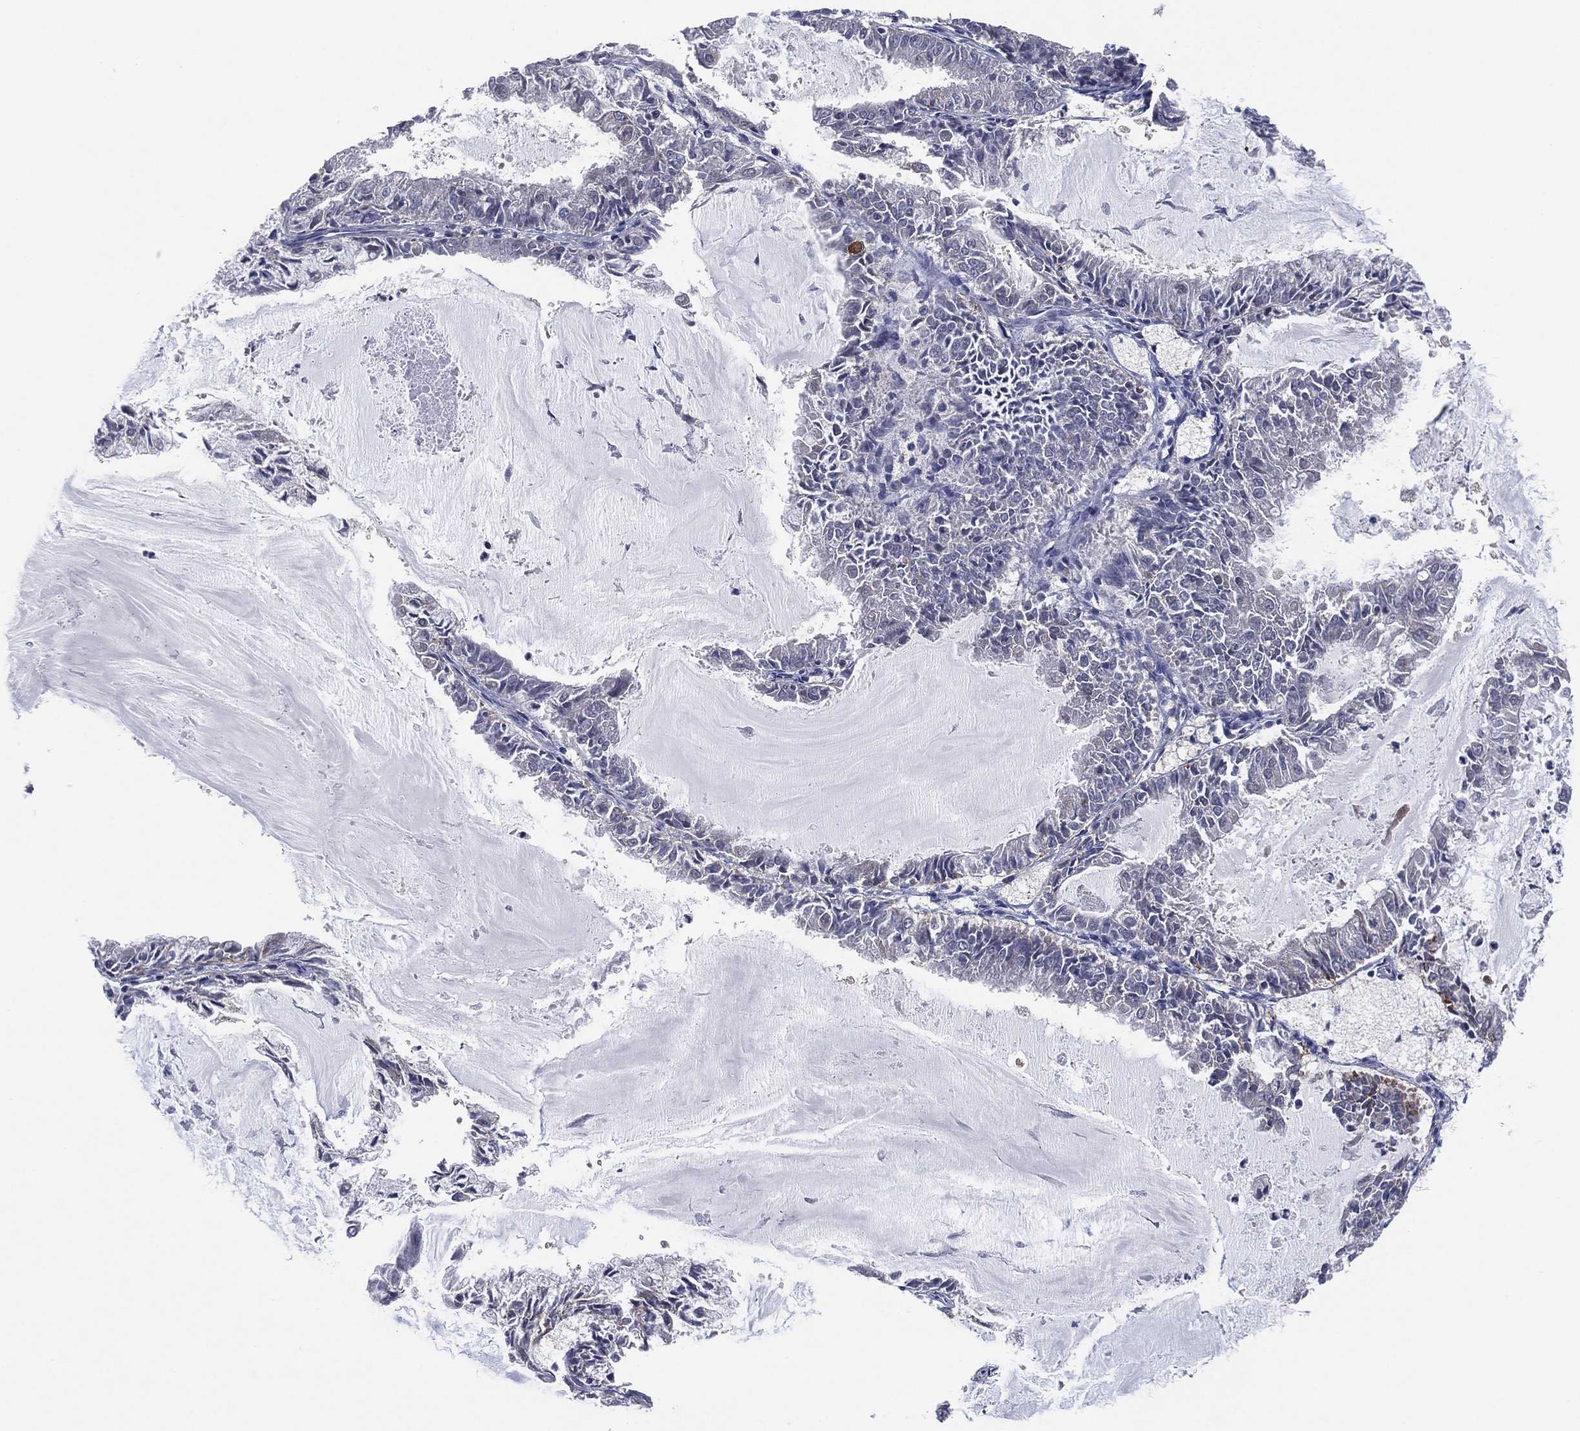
{"staining": {"intensity": "negative", "quantity": "none", "location": "none"}, "tissue": "endometrial cancer", "cell_type": "Tumor cells", "image_type": "cancer", "snomed": [{"axis": "morphology", "description": "Adenocarcinoma, NOS"}, {"axis": "topography", "description": "Endometrium"}], "caption": "The micrograph displays no significant positivity in tumor cells of adenocarcinoma (endometrial).", "gene": "FAM104A", "patient": {"sex": "female", "age": 57}}